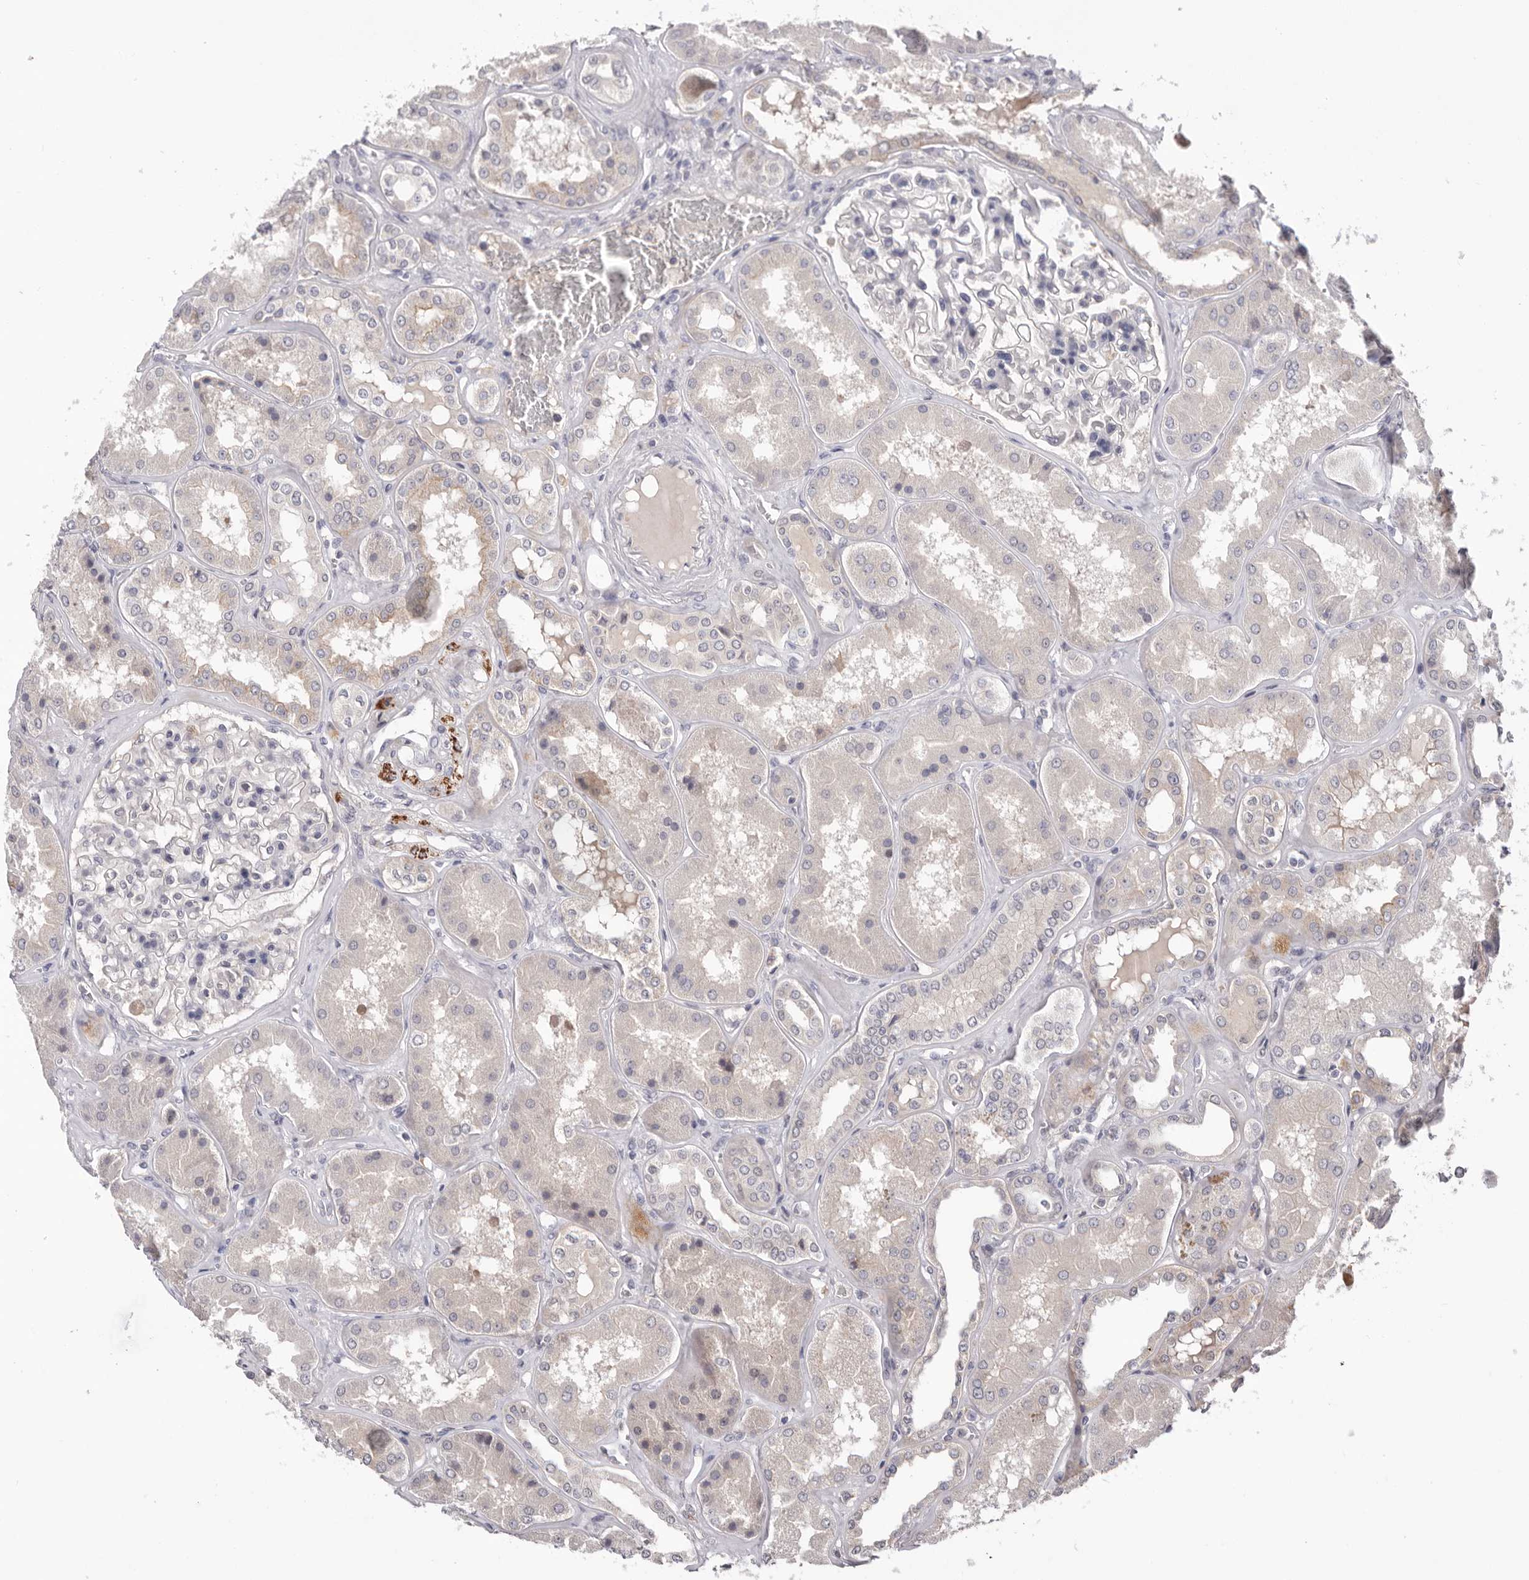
{"staining": {"intensity": "negative", "quantity": "none", "location": "none"}, "tissue": "kidney", "cell_type": "Cells in glomeruli", "image_type": "normal", "snomed": [{"axis": "morphology", "description": "Normal tissue, NOS"}, {"axis": "topography", "description": "Kidney"}], "caption": "IHC image of unremarkable human kidney stained for a protein (brown), which reveals no positivity in cells in glomeruli.", "gene": "DOP1A", "patient": {"sex": "female", "age": 56}}